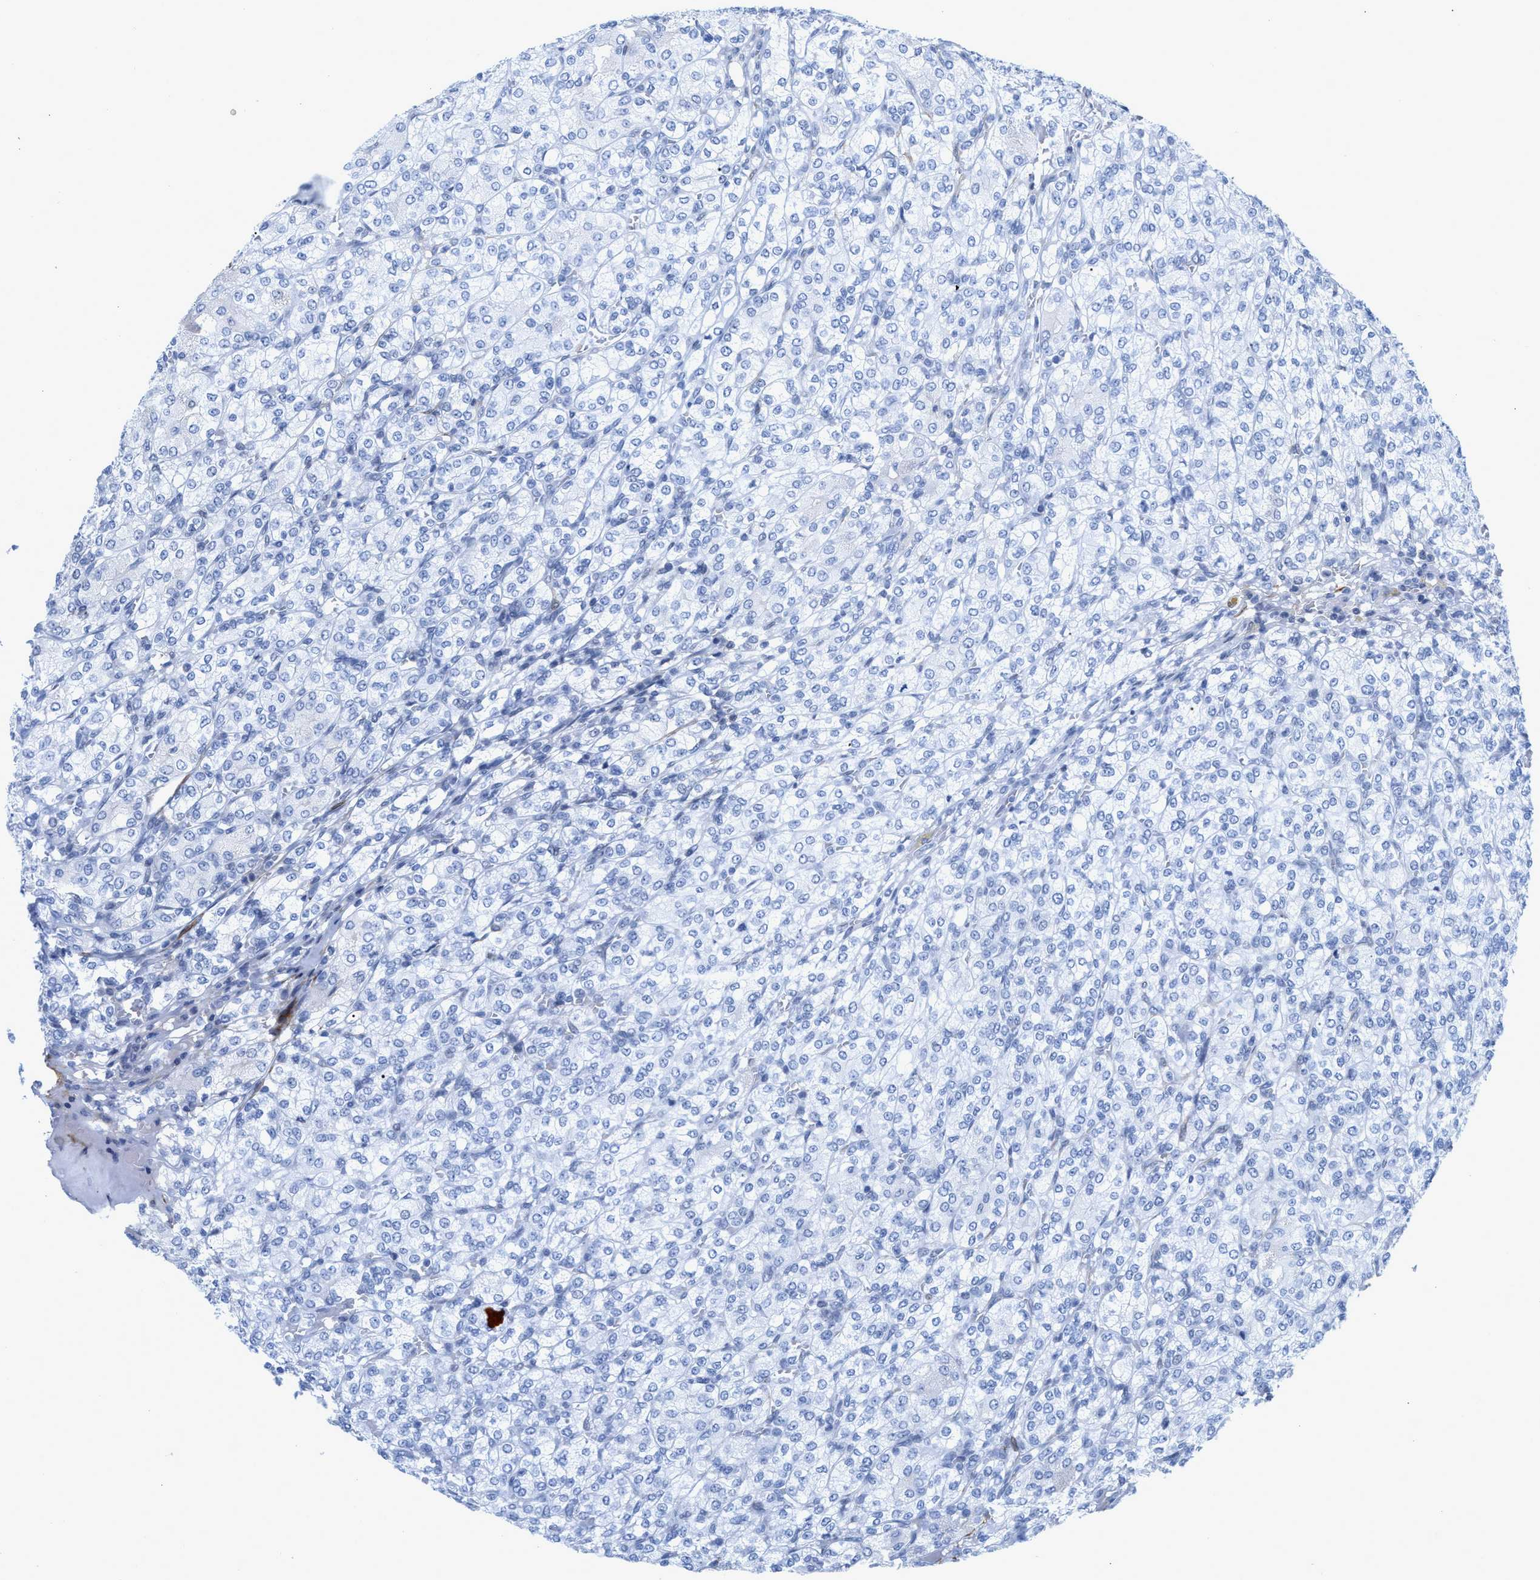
{"staining": {"intensity": "negative", "quantity": "none", "location": "none"}, "tissue": "renal cancer", "cell_type": "Tumor cells", "image_type": "cancer", "snomed": [{"axis": "morphology", "description": "Adenocarcinoma, NOS"}, {"axis": "topography", "description": "Kidney"}], "caption": "An immunohistochemistry micrograph of renal cancer (adenocarcinoma) is shown. There is no staining in tumor cells of renal cancer (adenocarcinoma). Brightfield microscopy of immunohistochemistry stained with DAB (3,3'-diaminobenzidine) (brown) and hematoxylin (blue), captured at high magnification.", "gene": "TAGLN", "patient": {"sex": "male", "age": 77}}